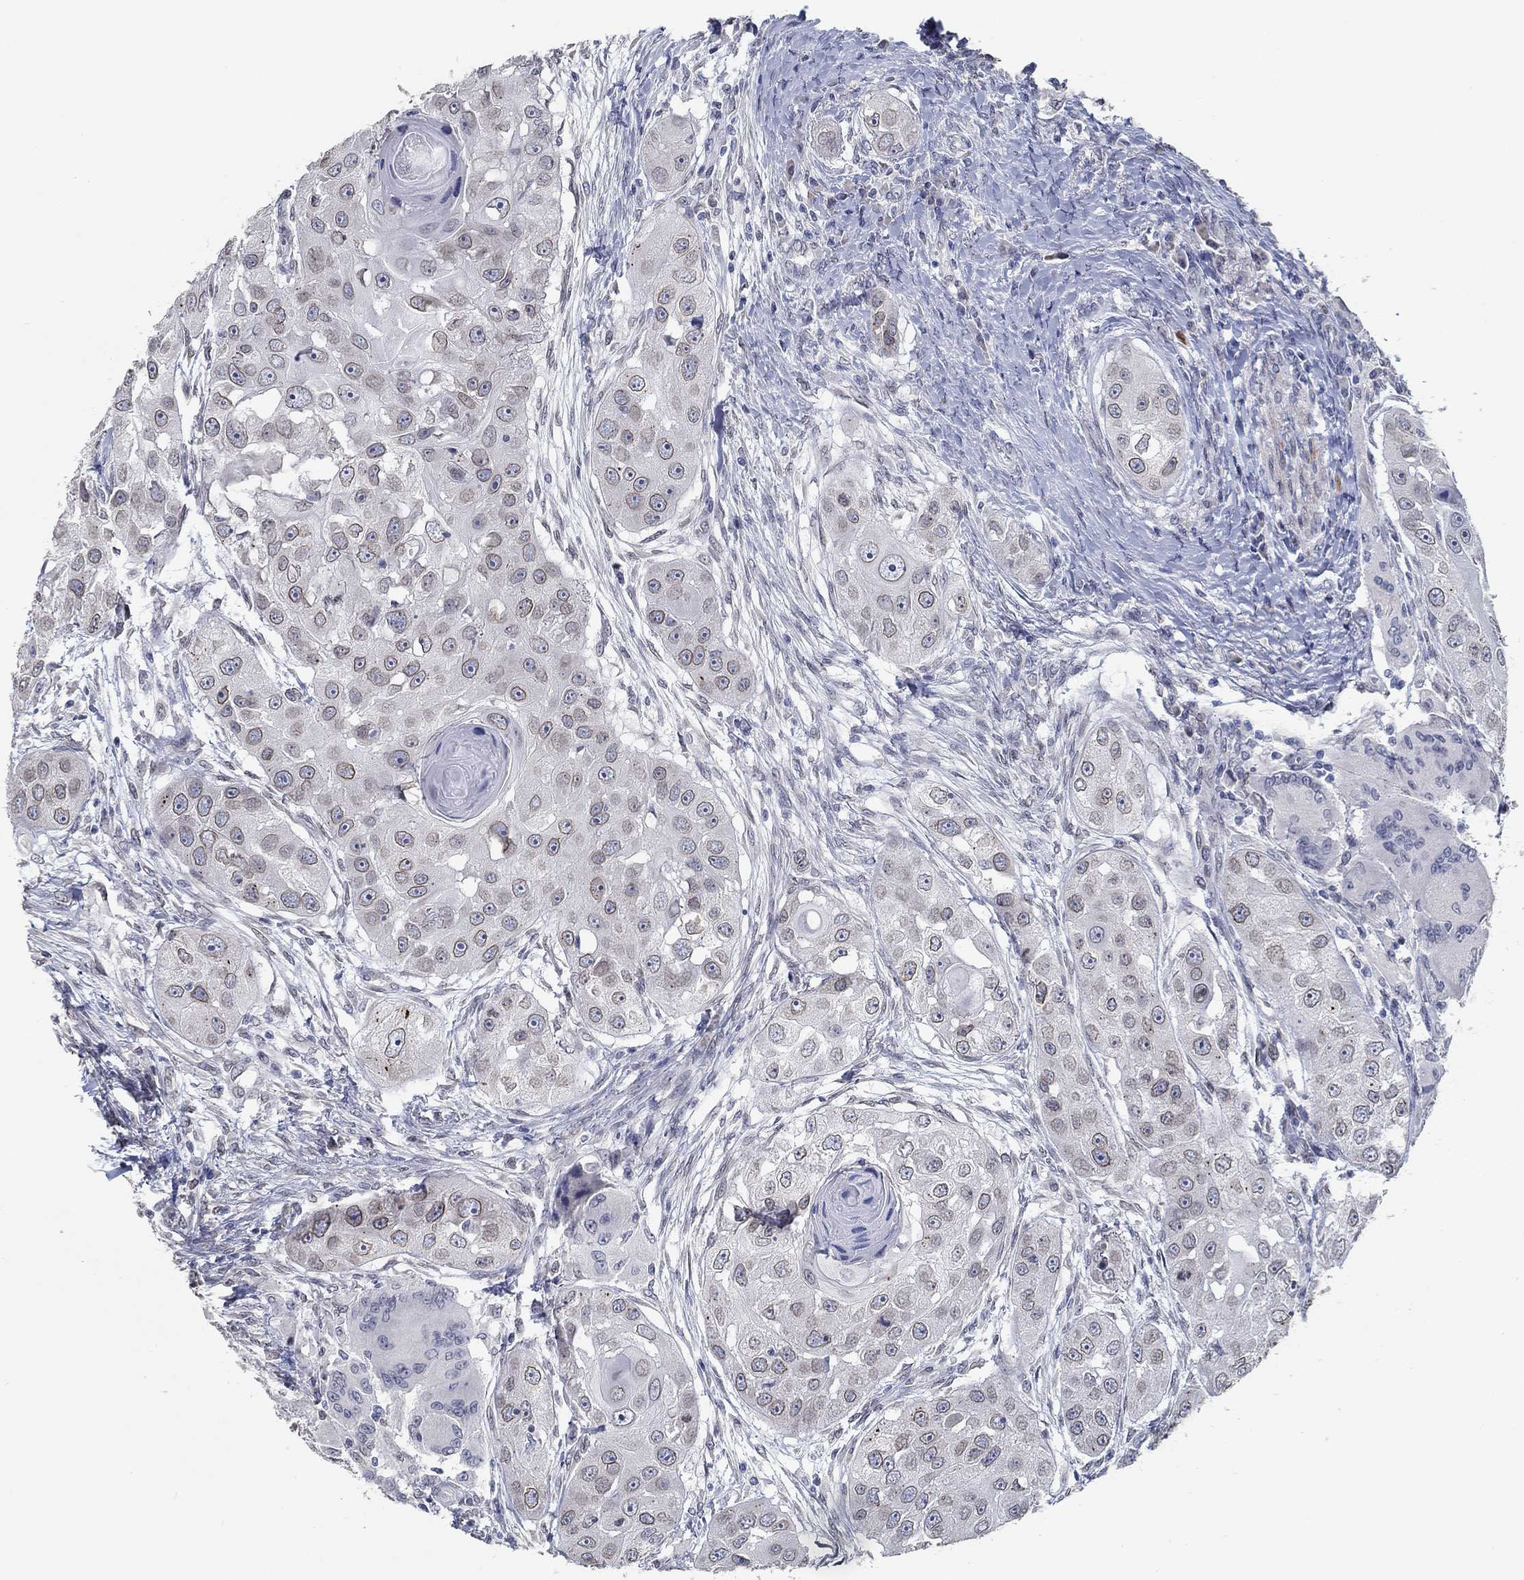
{"staining": {"intensity": "negative", "quantity": "none", "location": "none"}, "tissue": "head and neck cancer", "cell_type": "Tumor cells", "image_type": "cancer", "snomed": [{"axis": "morphology", "description": "Squamous cell carcinoma, NOS"}, {"axis": "topography", "description": "Head-Neck"}], "caption": "IHC photomicrograph of human squamous cell carcinoma (head and neck) stained for a protein (brown), which displays no expression in tumor cells. (DAB immunohistochemistry, high magnification).", "gene": "NUP155", "patient": {"sex": "male", "age": 51}}